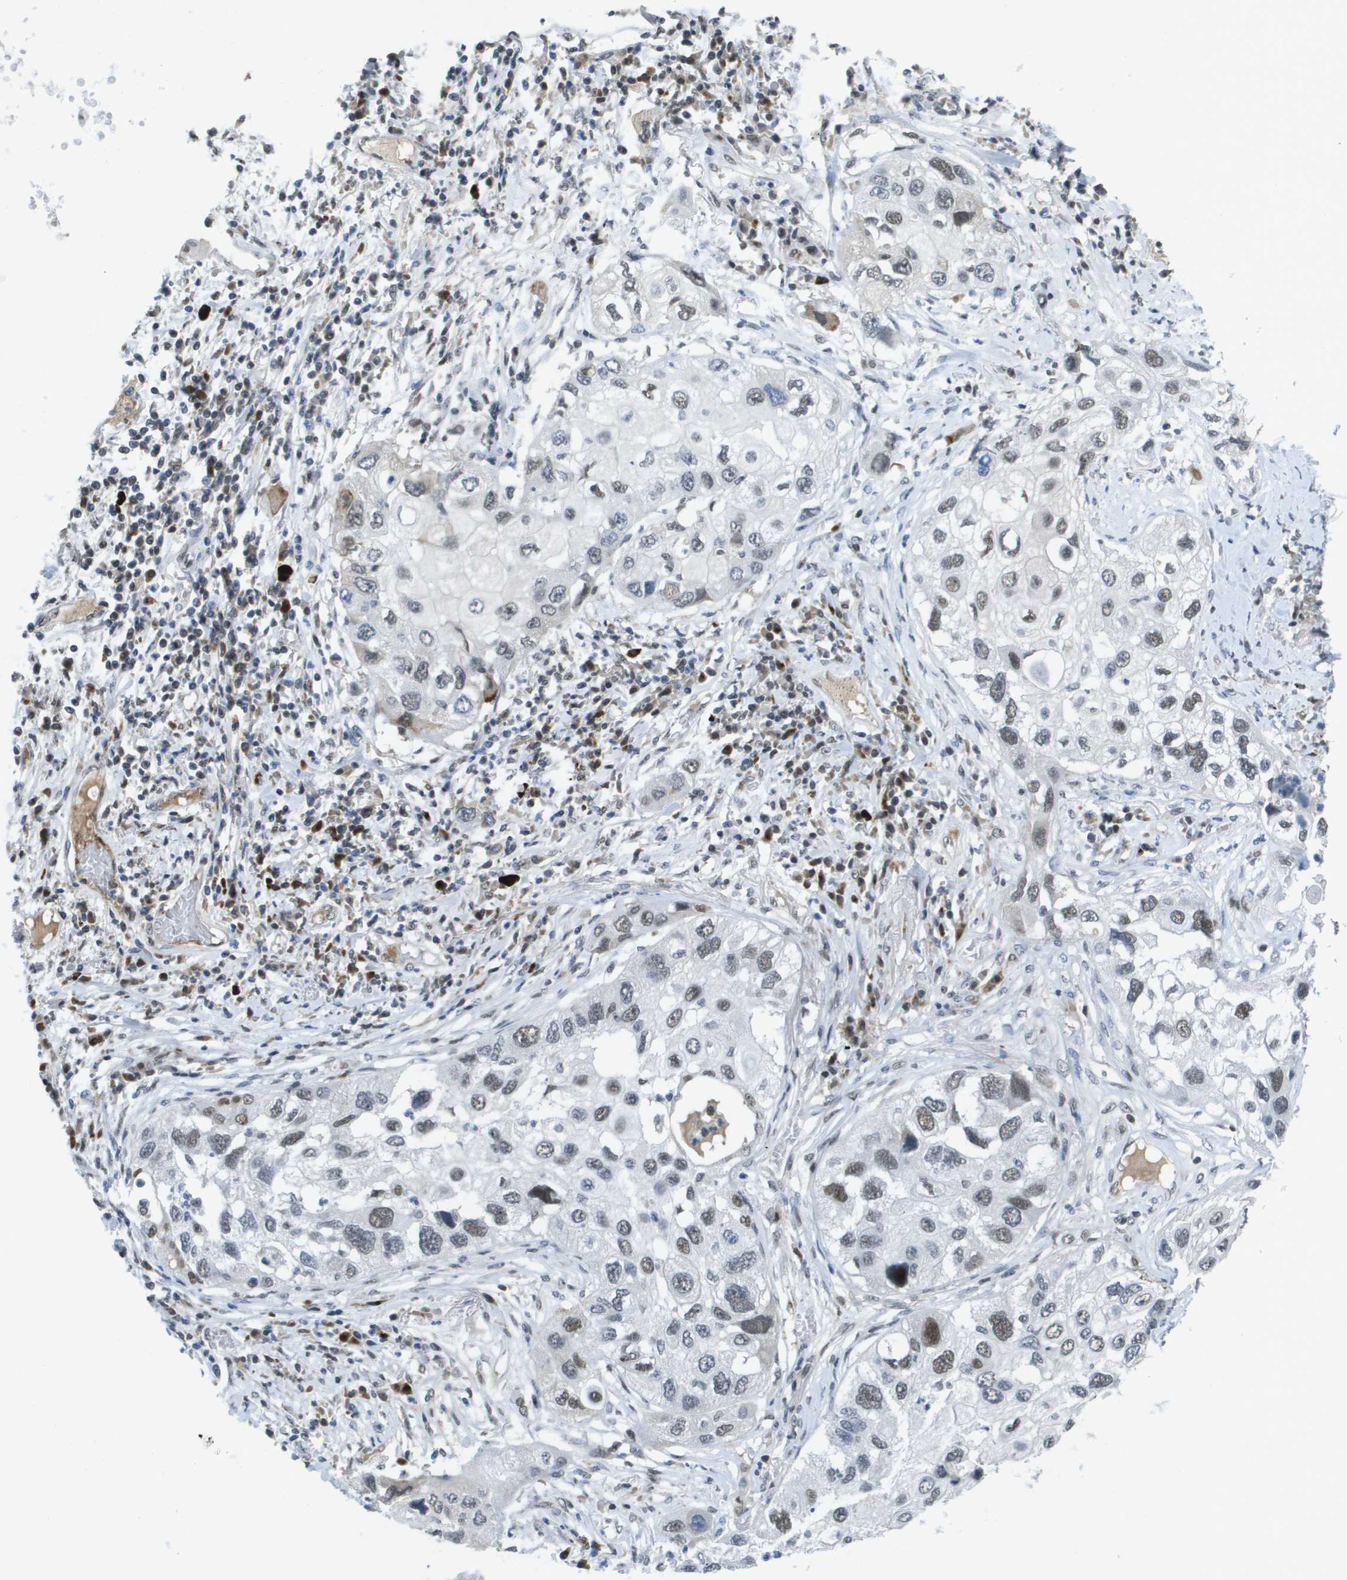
{"staining": {"intensity": "weak", "quantity": "25%-75%", "location": "nuclear"}, "tissue": "lung cancer", "cell_type": "Tumor cells", "image_type": "cancer", "snomed": [{"axis": "morphology", "description": "Squamous cell carcinoma, NOS"}, {"axis": "topography", "description": "Lung"}], "caption": "About 25%-75% of tumor cells in human squamous cell carcinoma (lung) demonstrate weak nuclear protein staining as visualized by brown immunohistochemical staining.", "gene": "TP53RK", "patient": {"sex": "male", "age": 71}}